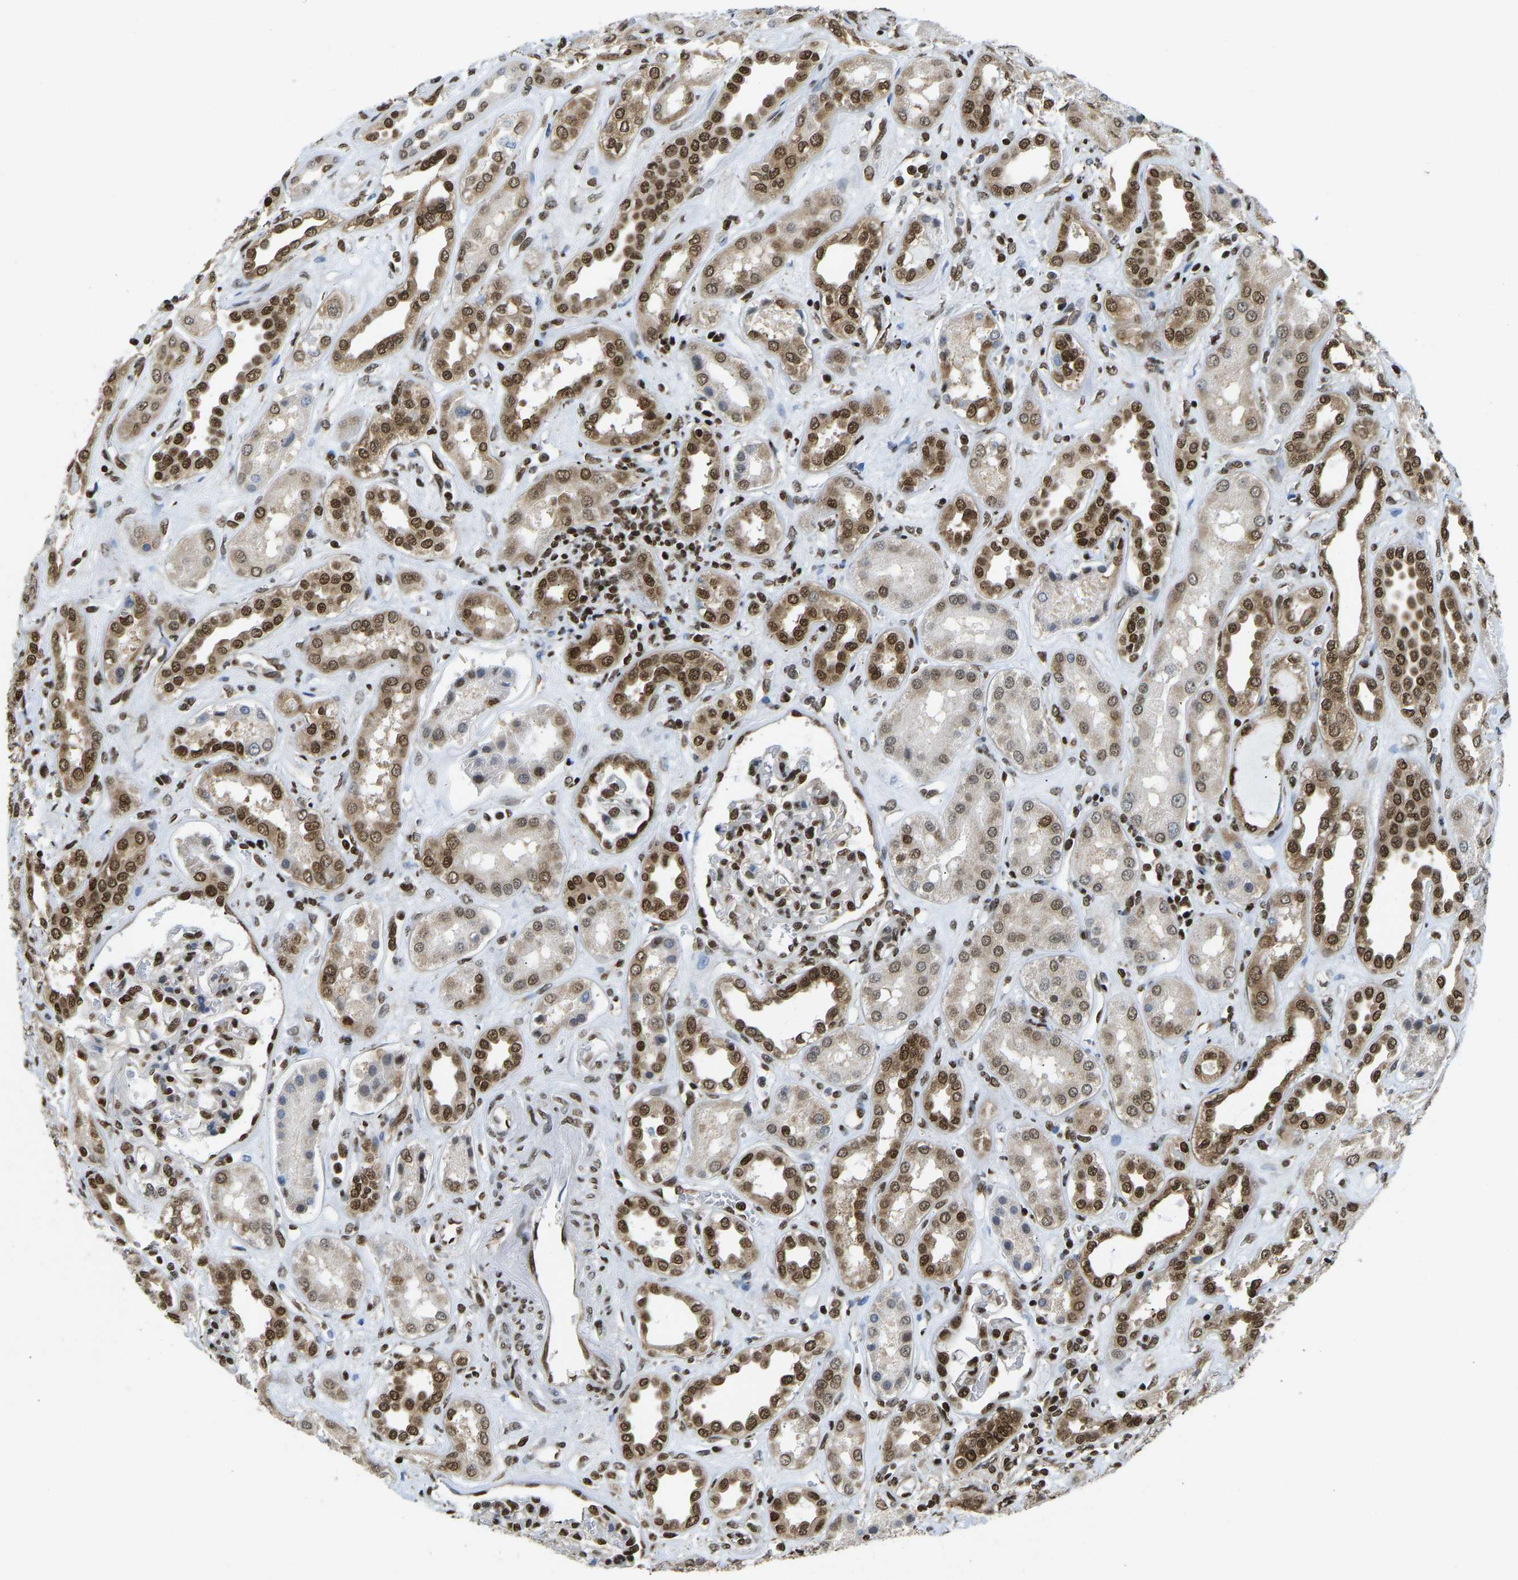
{"staining": {"intensity": "strong", "quantity": "25%-75%", "location": "nuclear"}, "tissue": "kidney", "cell_type": "Cells in glomeruli", "image_type": "normal", "snomed": [{"axis": "morphology", "description": "Normal tissue, NOS"}, {"axis": "topography", "description": "Kidney"}], "caption": "Cells in glomeruli exhibit high levels of strong nuclear expression in approximately 25%-75% of cells in normal kidney.", "gene": "ZSCAN20", "patient": {"sex": "male", "age": 59}}